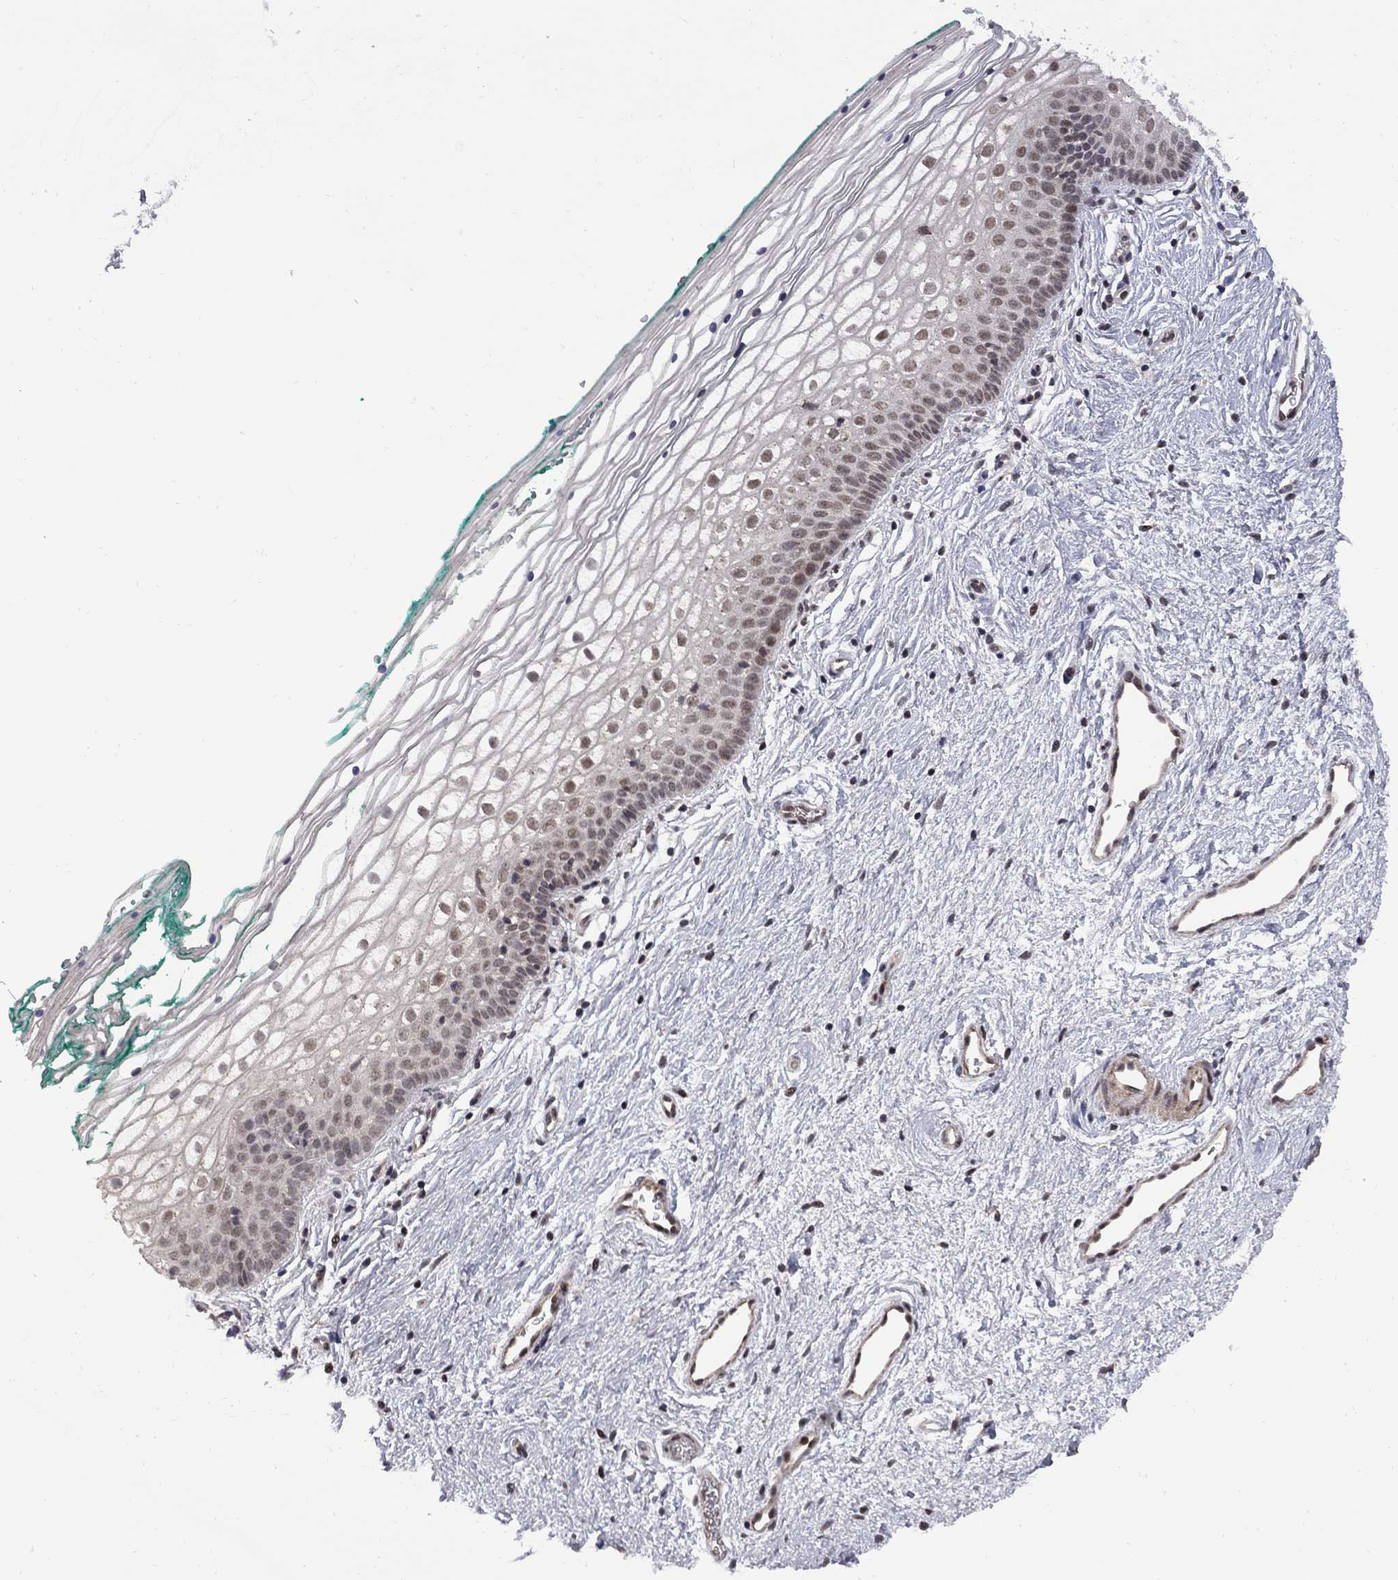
{"staining": {"intensity": "strong", "quantity": "25%-75%", "location": "nuclear"}, "tissue": "vagina", "cell_type": "Squamous epithelial cells", "image_type": "normal", "snomed": [{"axis": "morphology", "description": "Normal tissue, NOS"}, {"axis": "topography", "description": "Vagina"}], "caption": "Protein analysis of unremarkable vagina demonstrates strong nuclear positivity in approximately 25%-75% of squamous epithelial cells.", "gene": "BRF1", "patient": {"sex": "female", "age": 36}}